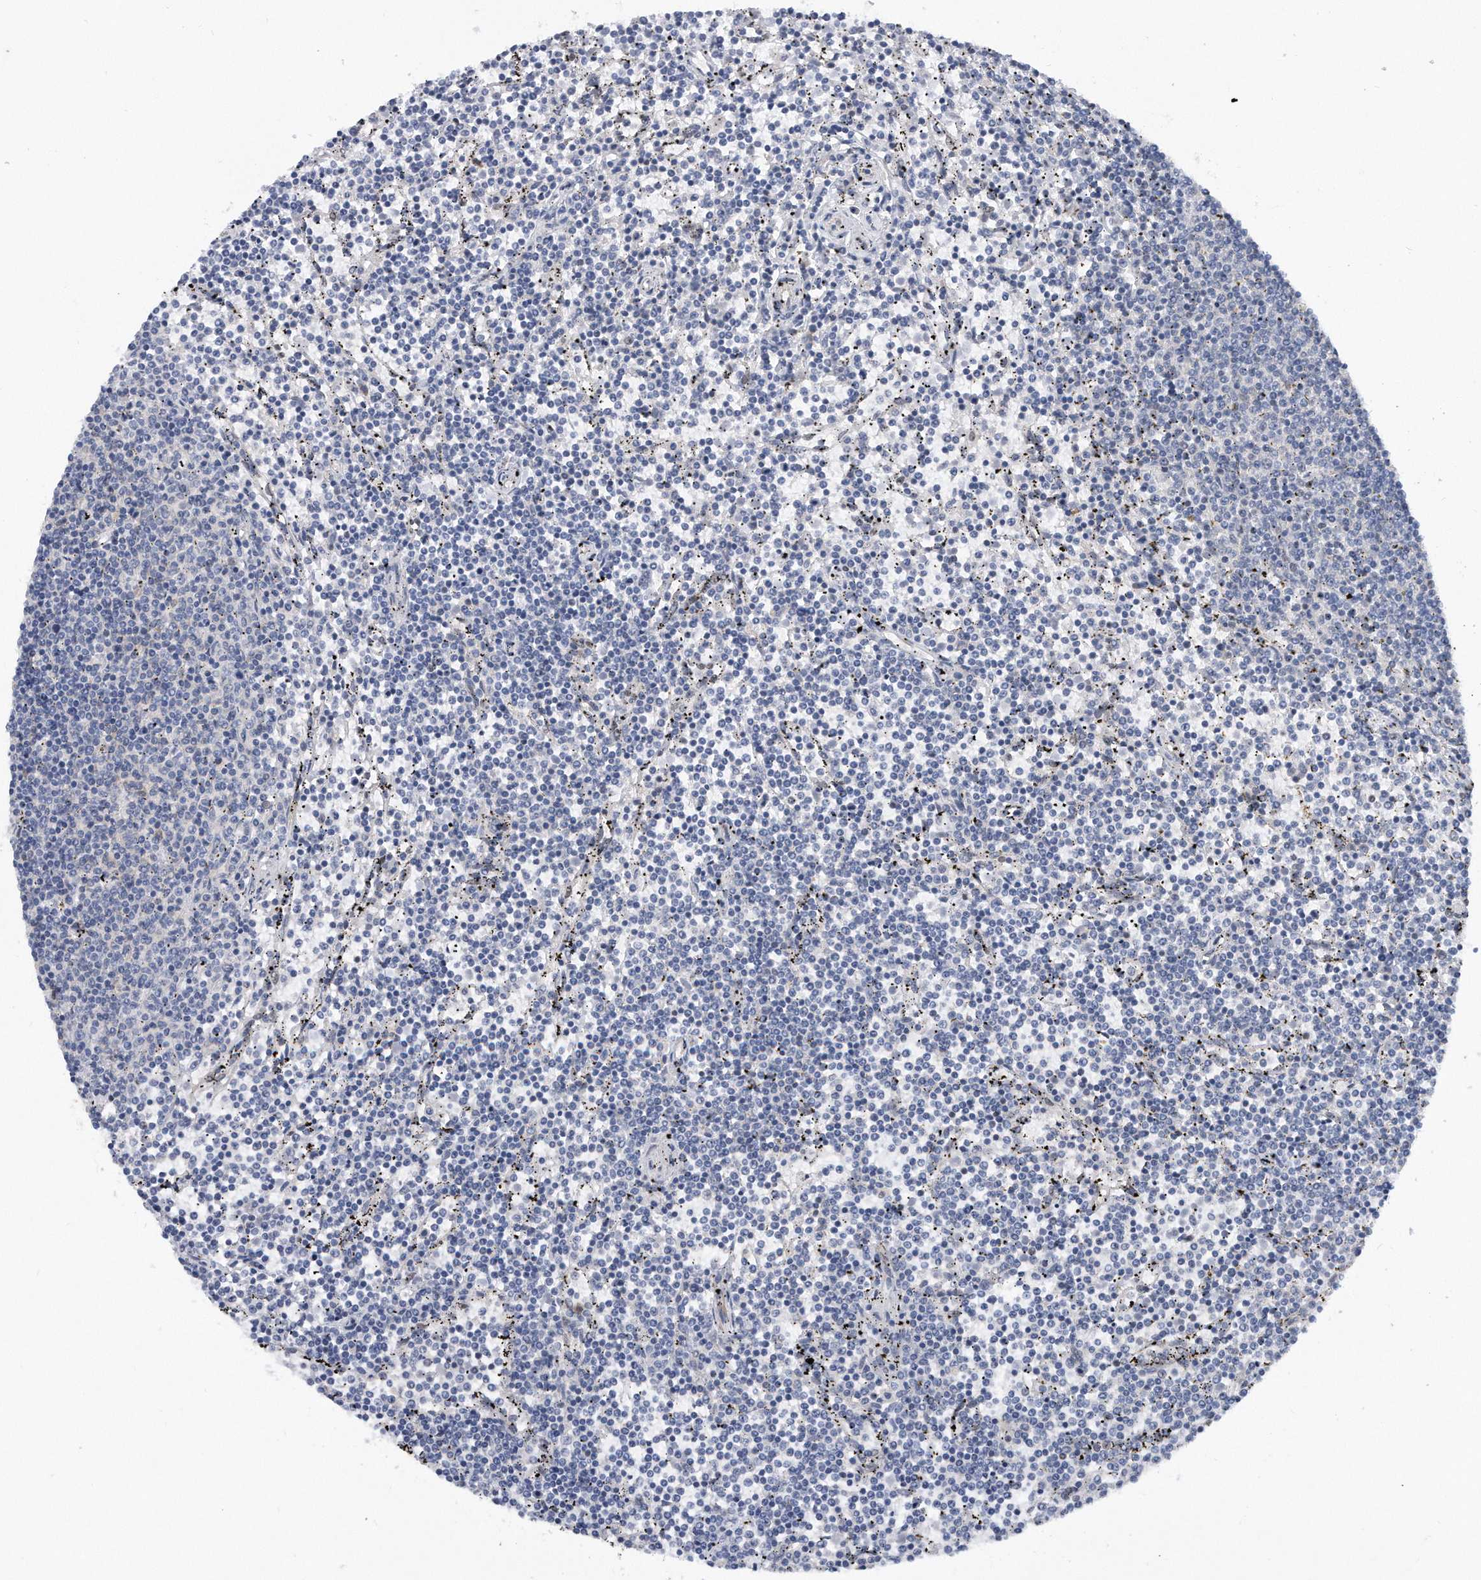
{"staining": {"intensity": "negative", "quantity": "none", "location": "none"}, "tissue": "lymphoma", "cell_type": "Tumor cells", "image_type": "cancer", "snomed": [{"axis": "morphology", "description": "Malignant lymphoma, non-Hodgkin's type, Low grade"}, {"axis": "topography", "description": "Spleen"}], "caption": "This is a image of immunohistochemistry (IHC) staining of malignant lymphoma, non-Hodgkin's type (low-grade), which shows no expression in tumor cells. Brightfield microscopy of immunohistochemistry (IHC) stained with DAB (3,3'-diaminobenzidine) (brown) and hematoxylin (blue), captured at high magnification.", "gene": "TP53INP1", "patient": {"sex": "female", "age": 50}}